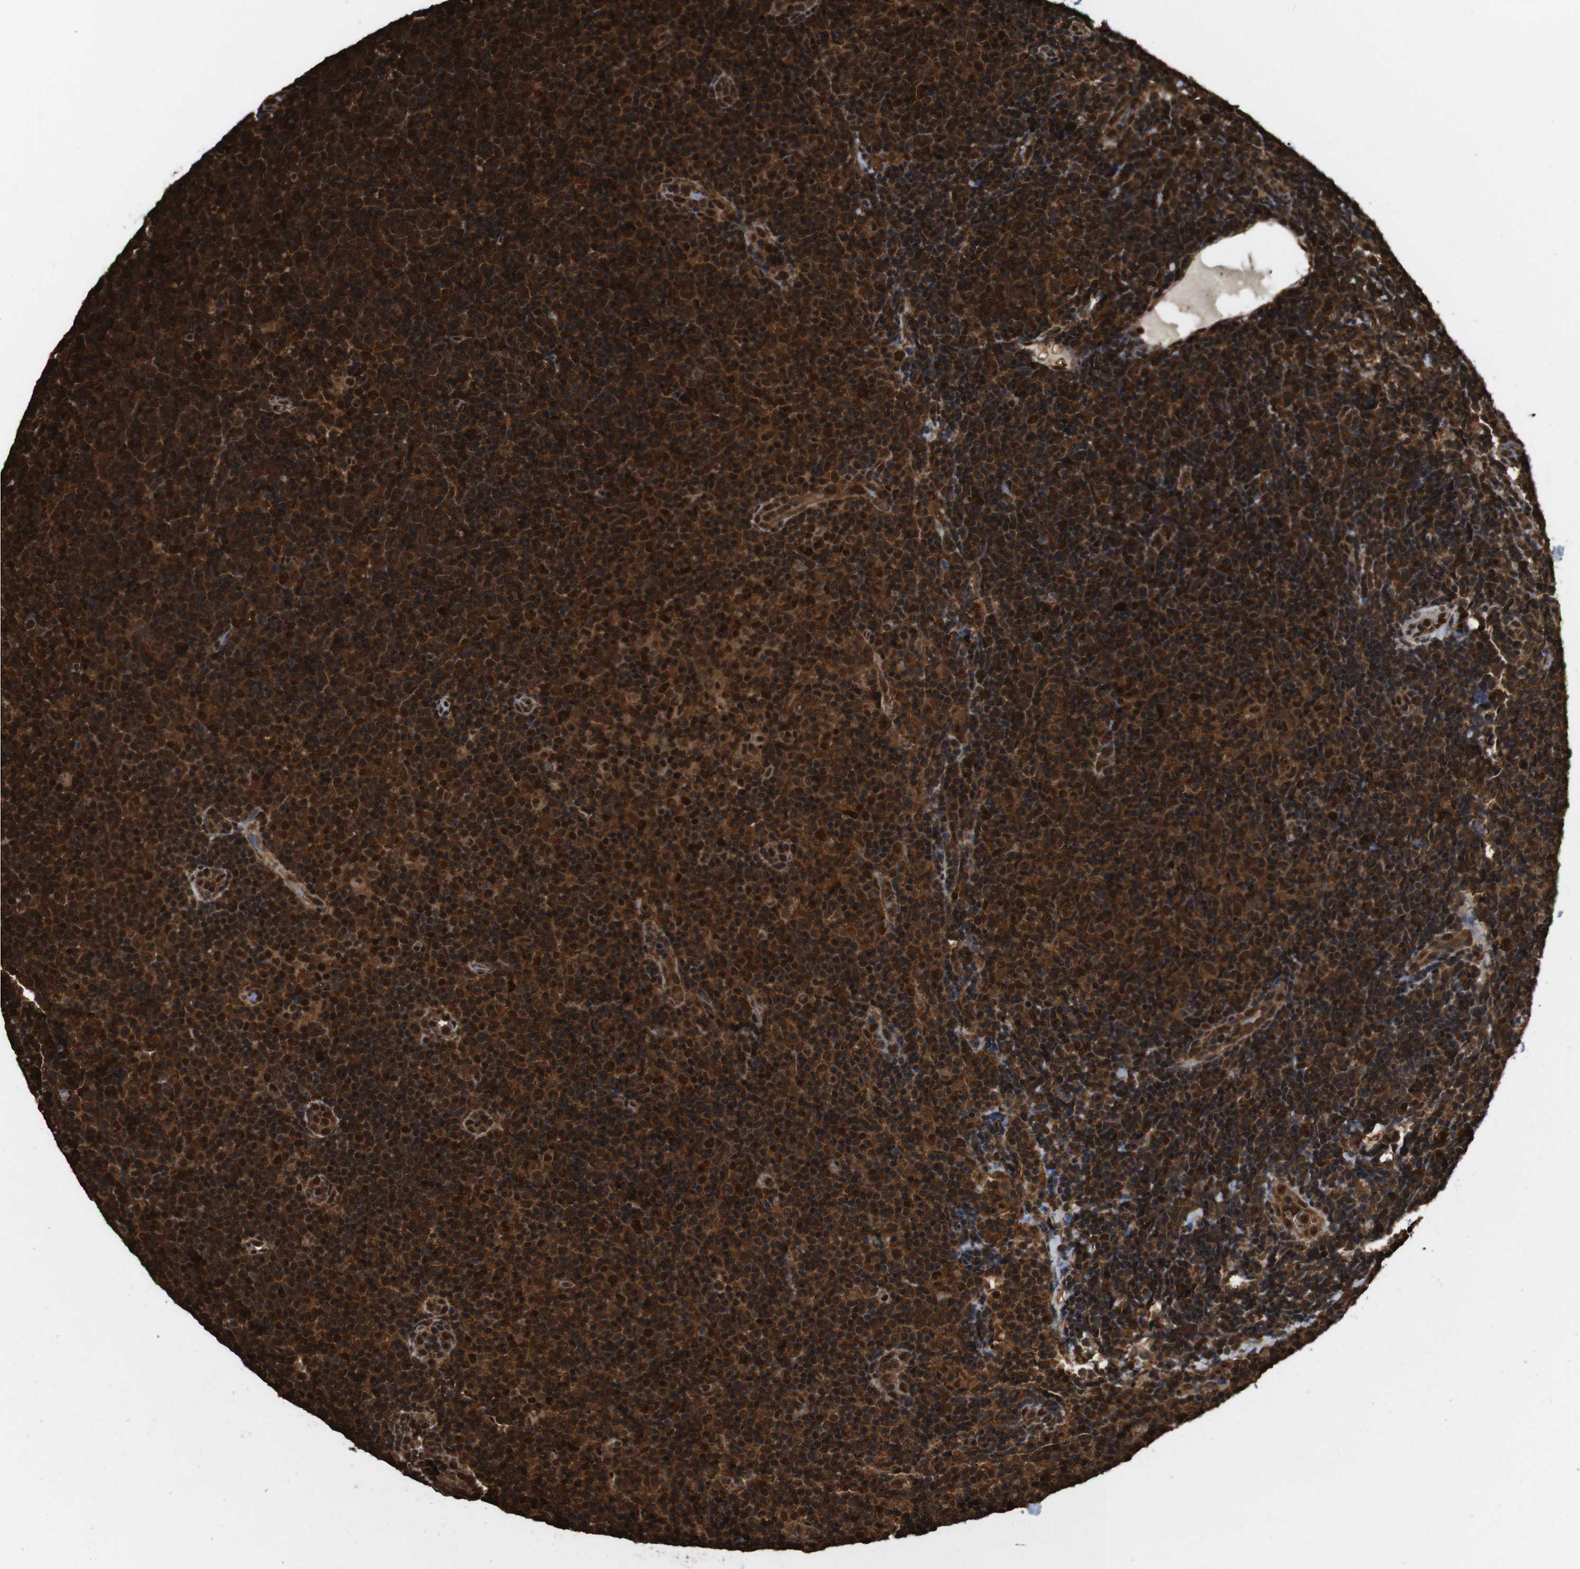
{"staining": {"intensity": "strong", "quantity": ">75%", "location": "cytoplasmic/membranous,nuclear"}, "tissue": "lymphoma", "cell_type": "Tumor cells", "image_type": "cancer", "snomed": [{"axis": "morphology", "description": "Malignant lymphoma, non-Hodgkin's type, Low grade"}, {"axis": "topography", "description": "Lymph node"}], "caption": "Immunohistochemical staining of lymphoma displays high levels of strong cytoplasmic/membranous and nuclear protein expression in approximately >75% of tumor cells.", "gene": "VCP", "patient": {"sex": "male", "age": 83}}